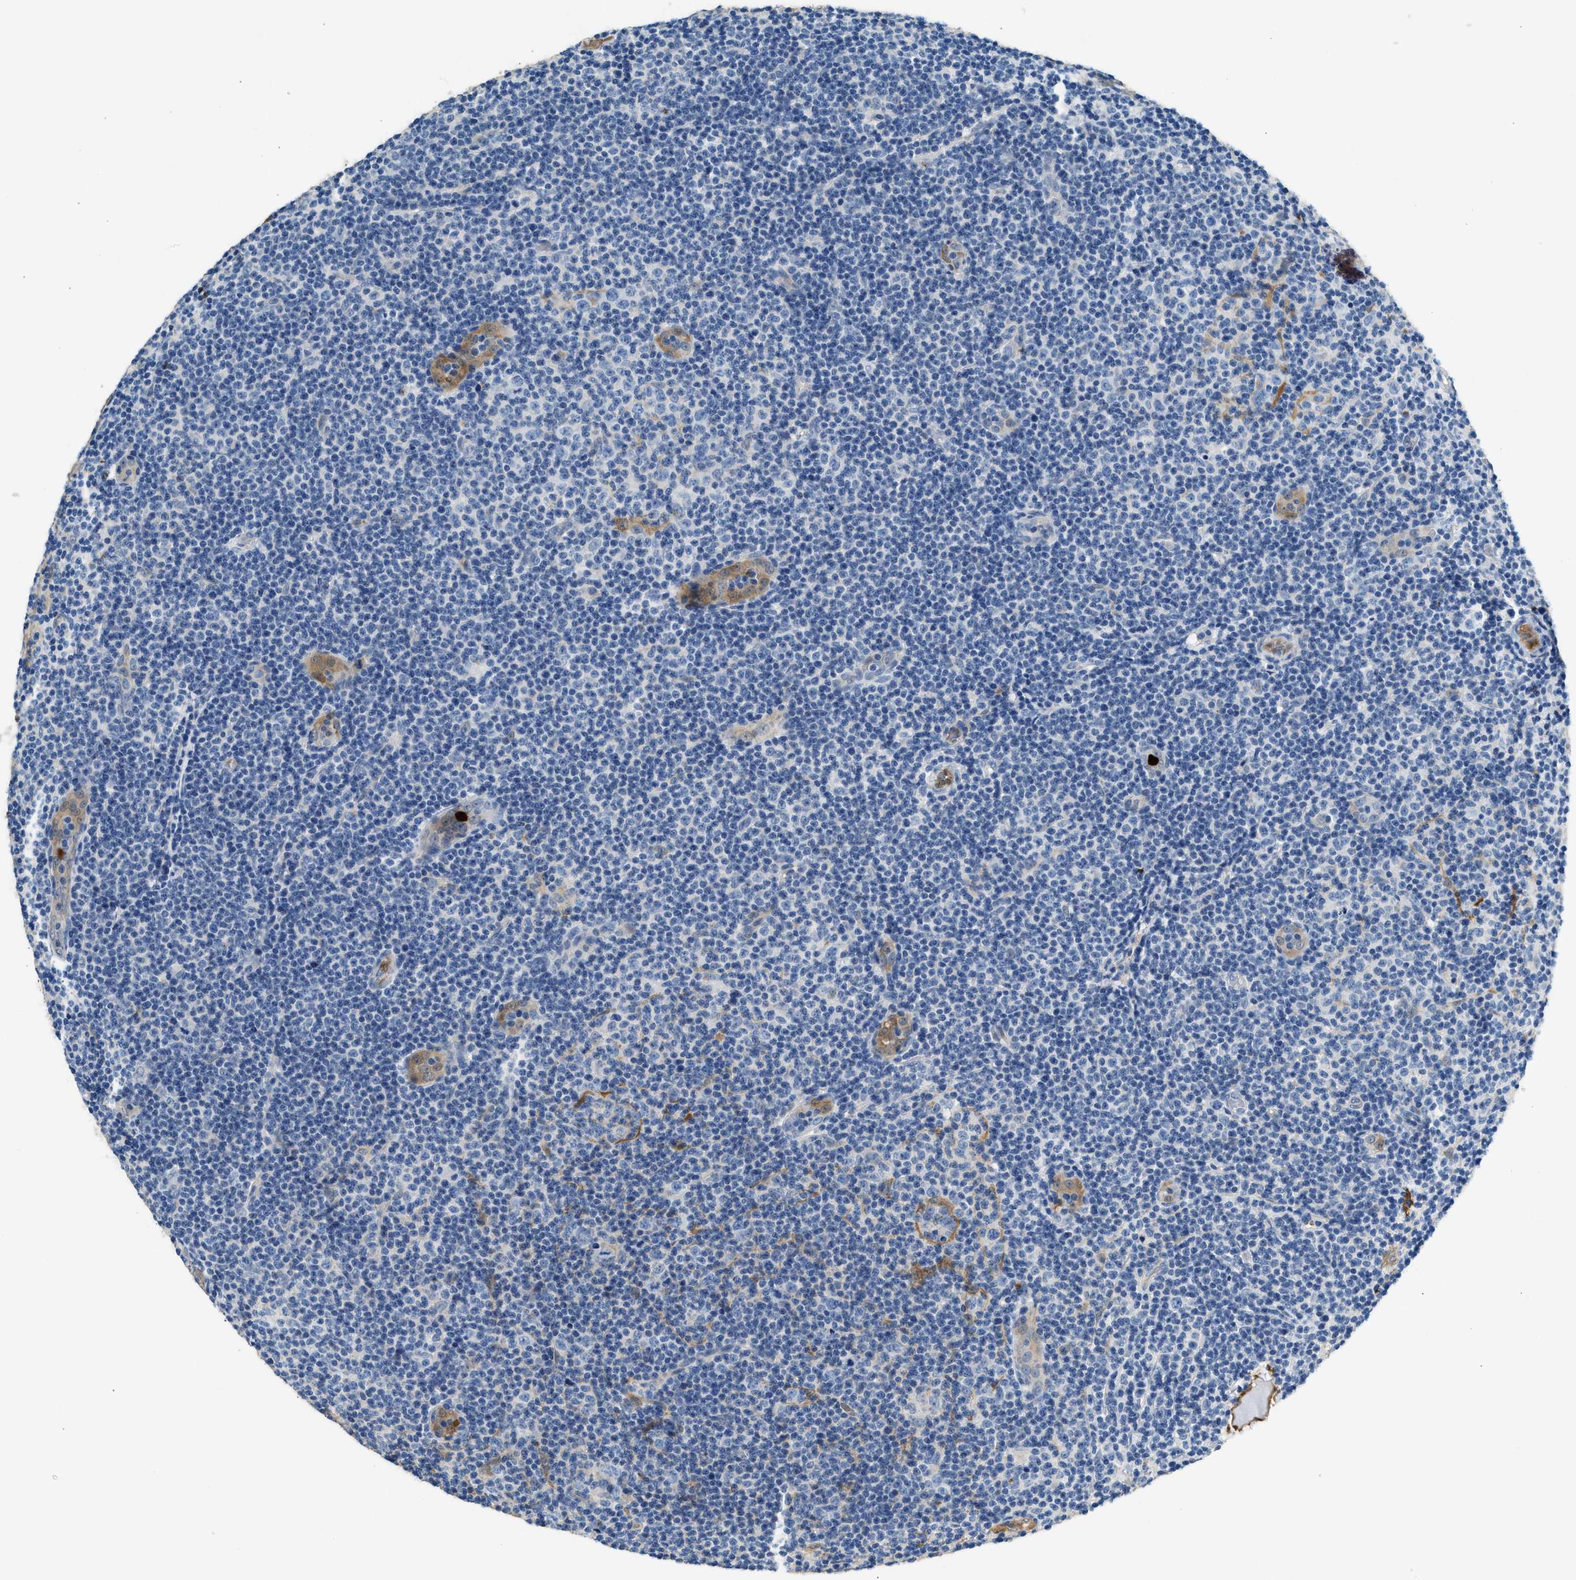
{"staining": {"intensity": "negative", "quantity": "none", "location": "none"}, "tissue": "lymphoma", "cell_type": "Tumor cells", "image_type": "cancer", "snomed": [{"axis": "morphology", "description": "Malignant lymphoma, non-Hodgkin's type, Low grade"}, {"axis": "topography", "description": "Lymph node"}], "caption": "IHC image of human low-grade malignant lymphoma, non-Hodgkin's type stained for a protein (brown), which demonstrates no staining in tumor cells.", "gene": "ANXA3", "patient": {"sex": "male", "age": 83}}